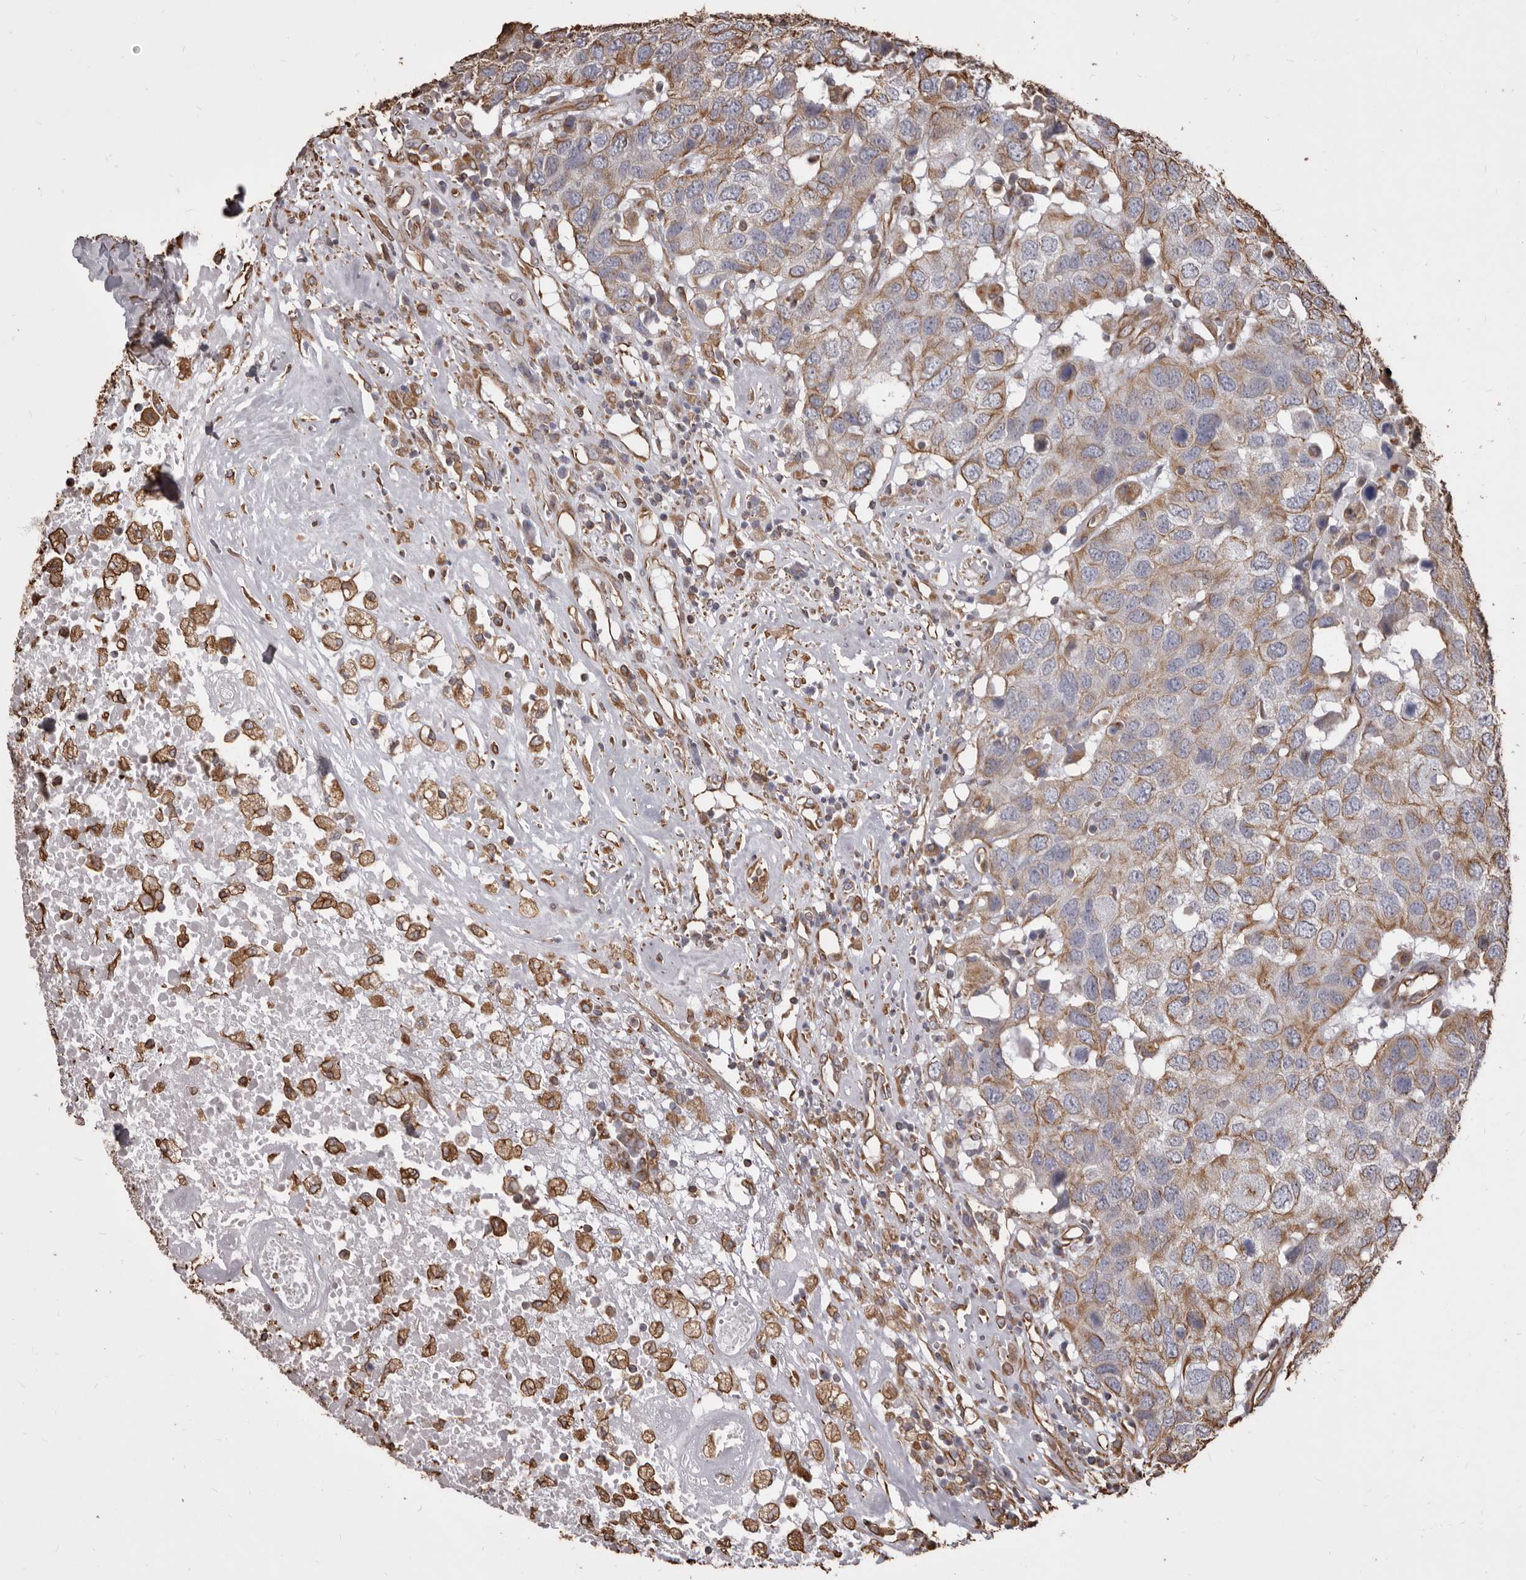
{"staining": {"intensity": "moderate", "quantity": "25%-75%", "location": "cytoplasmic/membranous"}, "tissue": "head and neck cancer", "cell_type": "Tumor cells", "image_type": "cancer", "snomed": [{"axis": "morphology", "description": "Squamous cell carcinoma, NOS"}, {"axis": "topography", "description": "Head-Neck"}], "caption": "A high-resolution photomicrograph shows immunohistochemistry (IHC) staining of head and neck squamous cell carcinoma, which demonstrates moderate cytoplasmic/membranous positivity in about 25%-75% of tumor cells. The staining is performed using DAB (3,3'-diaminobenzidine) brown chromogen to label protein expression. The nuclei are counter-stained blue using hematoxylin.", "gene": "MTURN", "patient": {"sex": "male", "age": 66}}